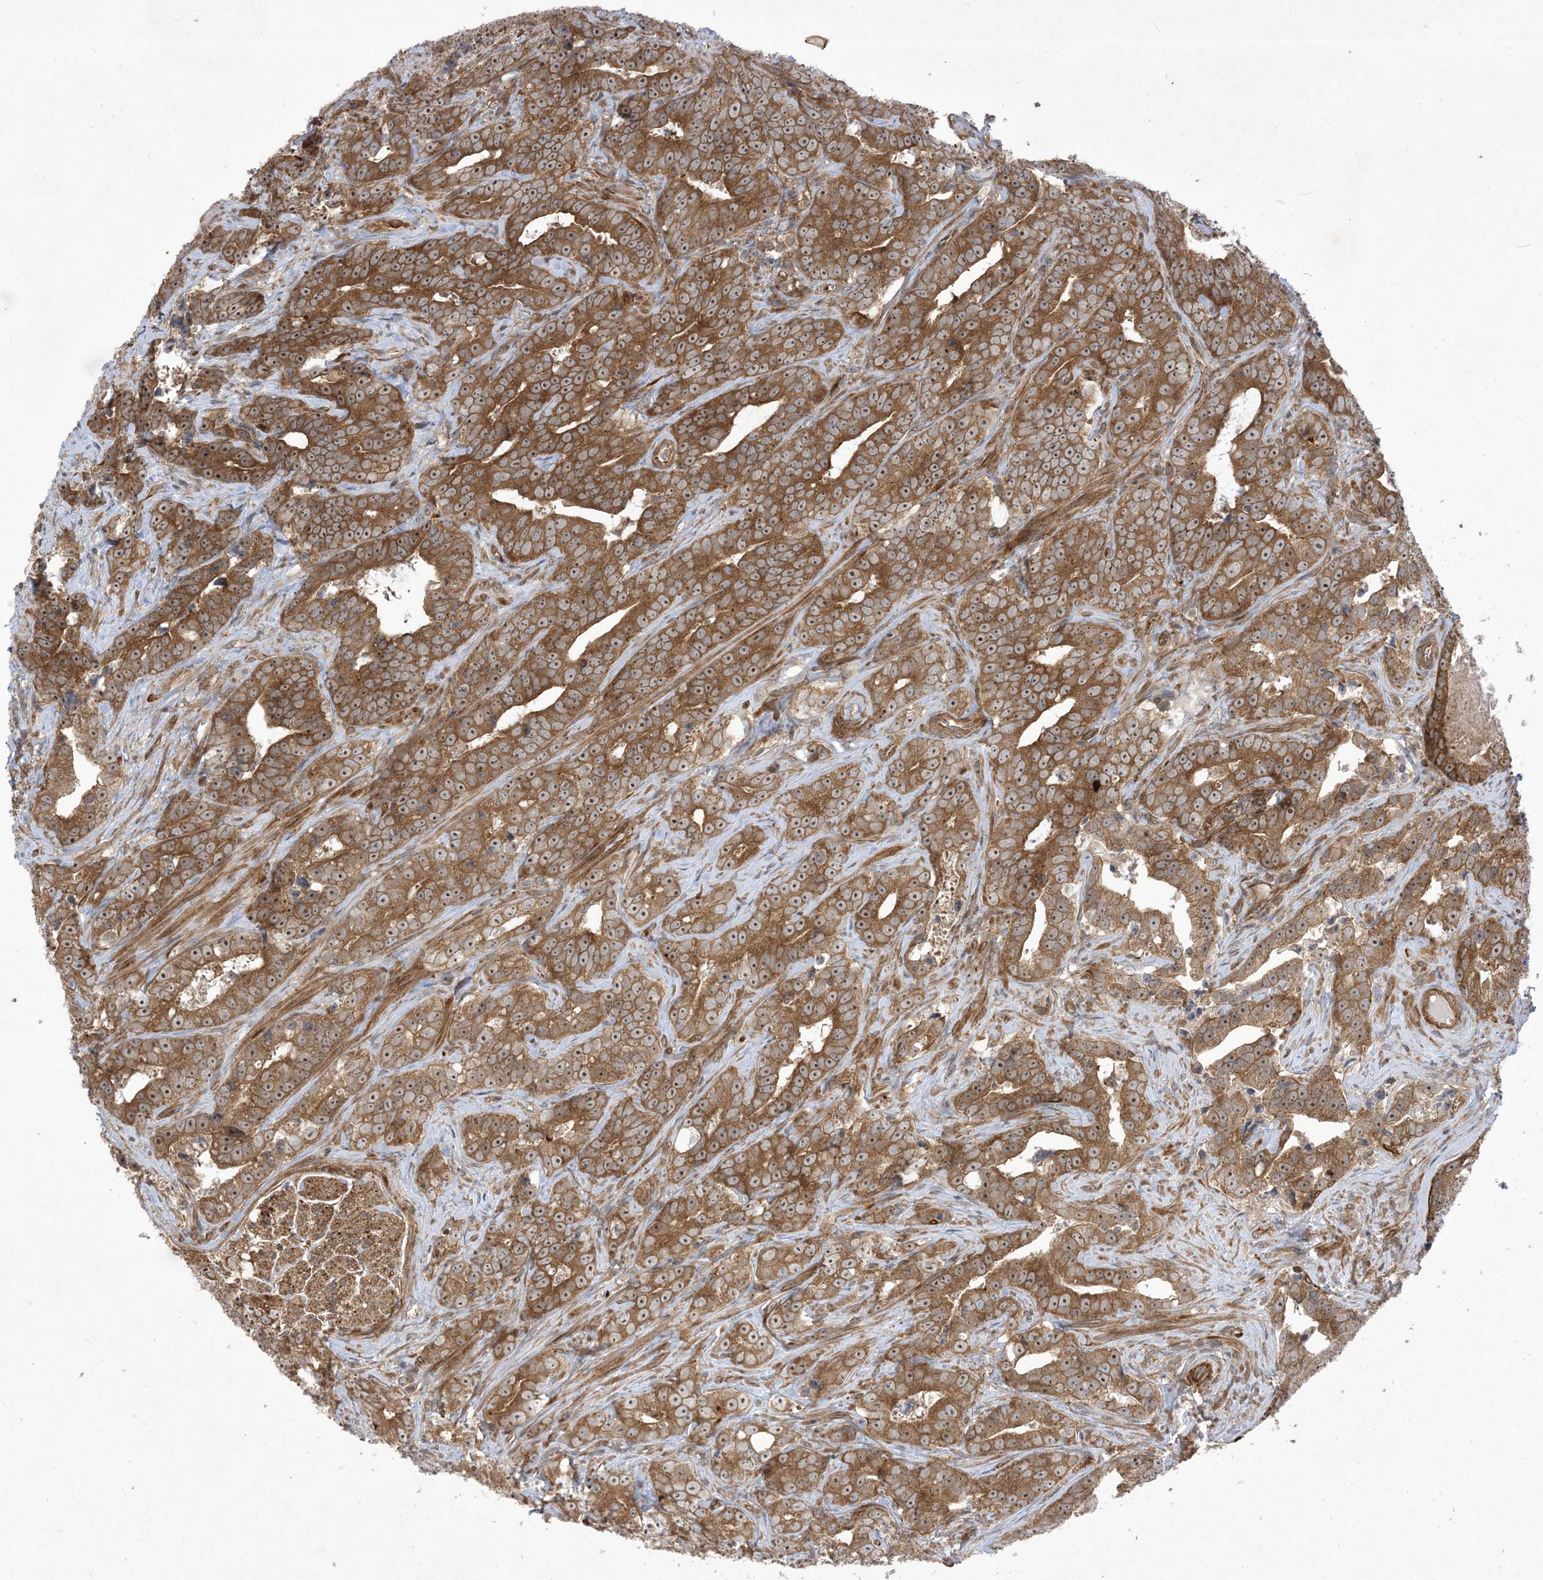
{"staining": {"intensity": "strong", "quantity": ">75%", "location": "cytoplasmic/membranous,nuclear"}, "tissue": "prostate cancer", "cell_type": "Tumor cells", "image_type": "cancer", "snomed": [{"axis": "morphology", "description": "Adenocarcinoma, High grade"}, {"axis": "topography", "description": "Prostate"}], "caption": "Human prostate cancer (adenocarcinoma (high-grade)) stained with a protein marker demonstrates strong staining in tumor cells.", "gene": "SOGA3", "patient": {"sex": "male", "age": 62}}